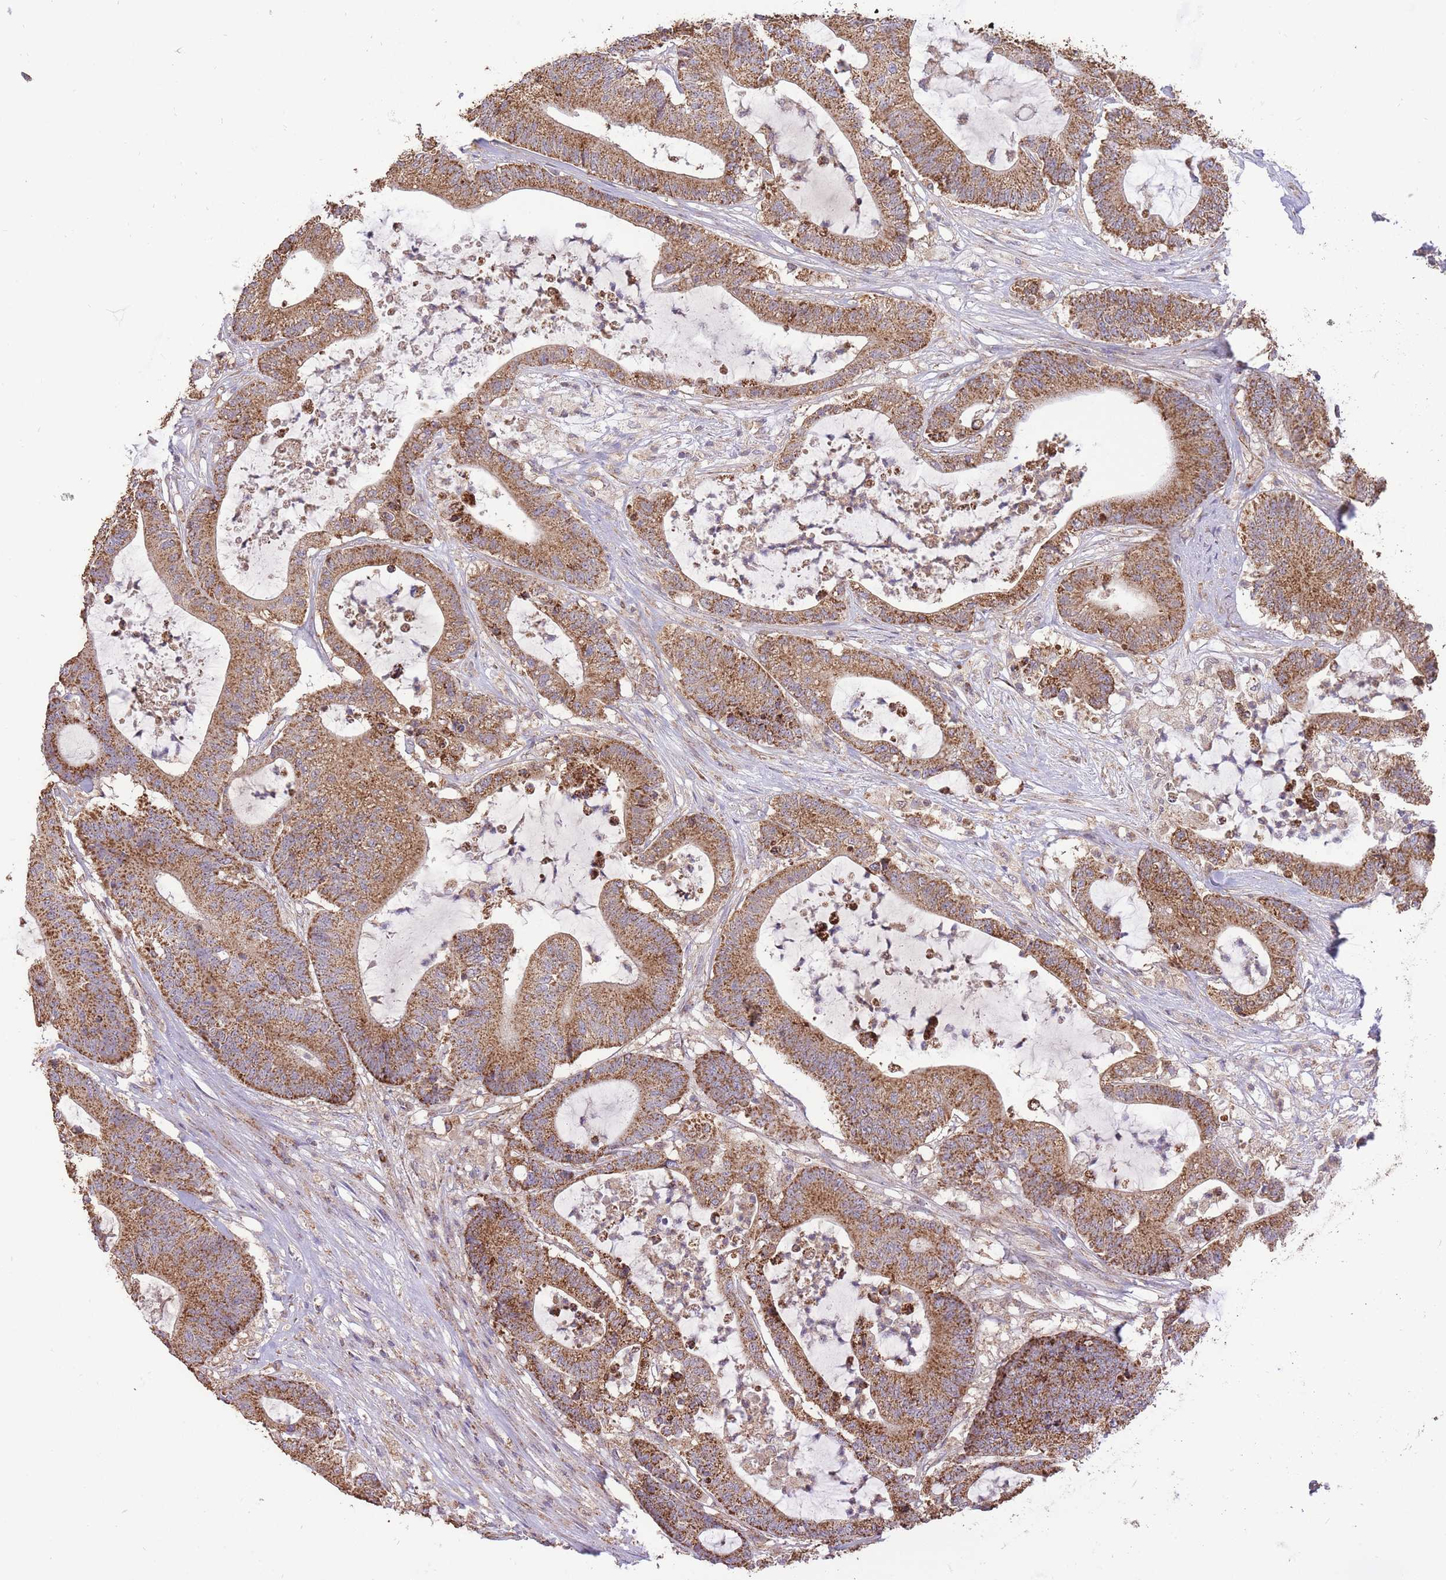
{"staining": {"intensity": "strong", "quantity": ">75%", "location": "cytoplasmic/membranous"}, "tissue": "colorectal cancer", "cell_type": "Tumor cells", "image_type": "cancer", "snomed": [{"axis": "morphology", "description": "Adenocarcinoma, NOS"}, {"axis": "topography", "description": "Colon"}], "caption": "The histopathology image displays a brown stain indicating the presence of a protein in the cytoplasmic/membranous of tumor cells in colorectal cancer (adenocarcinoma).", "gene": "PREP", "patient": {"sex": "female", "age": 84}}